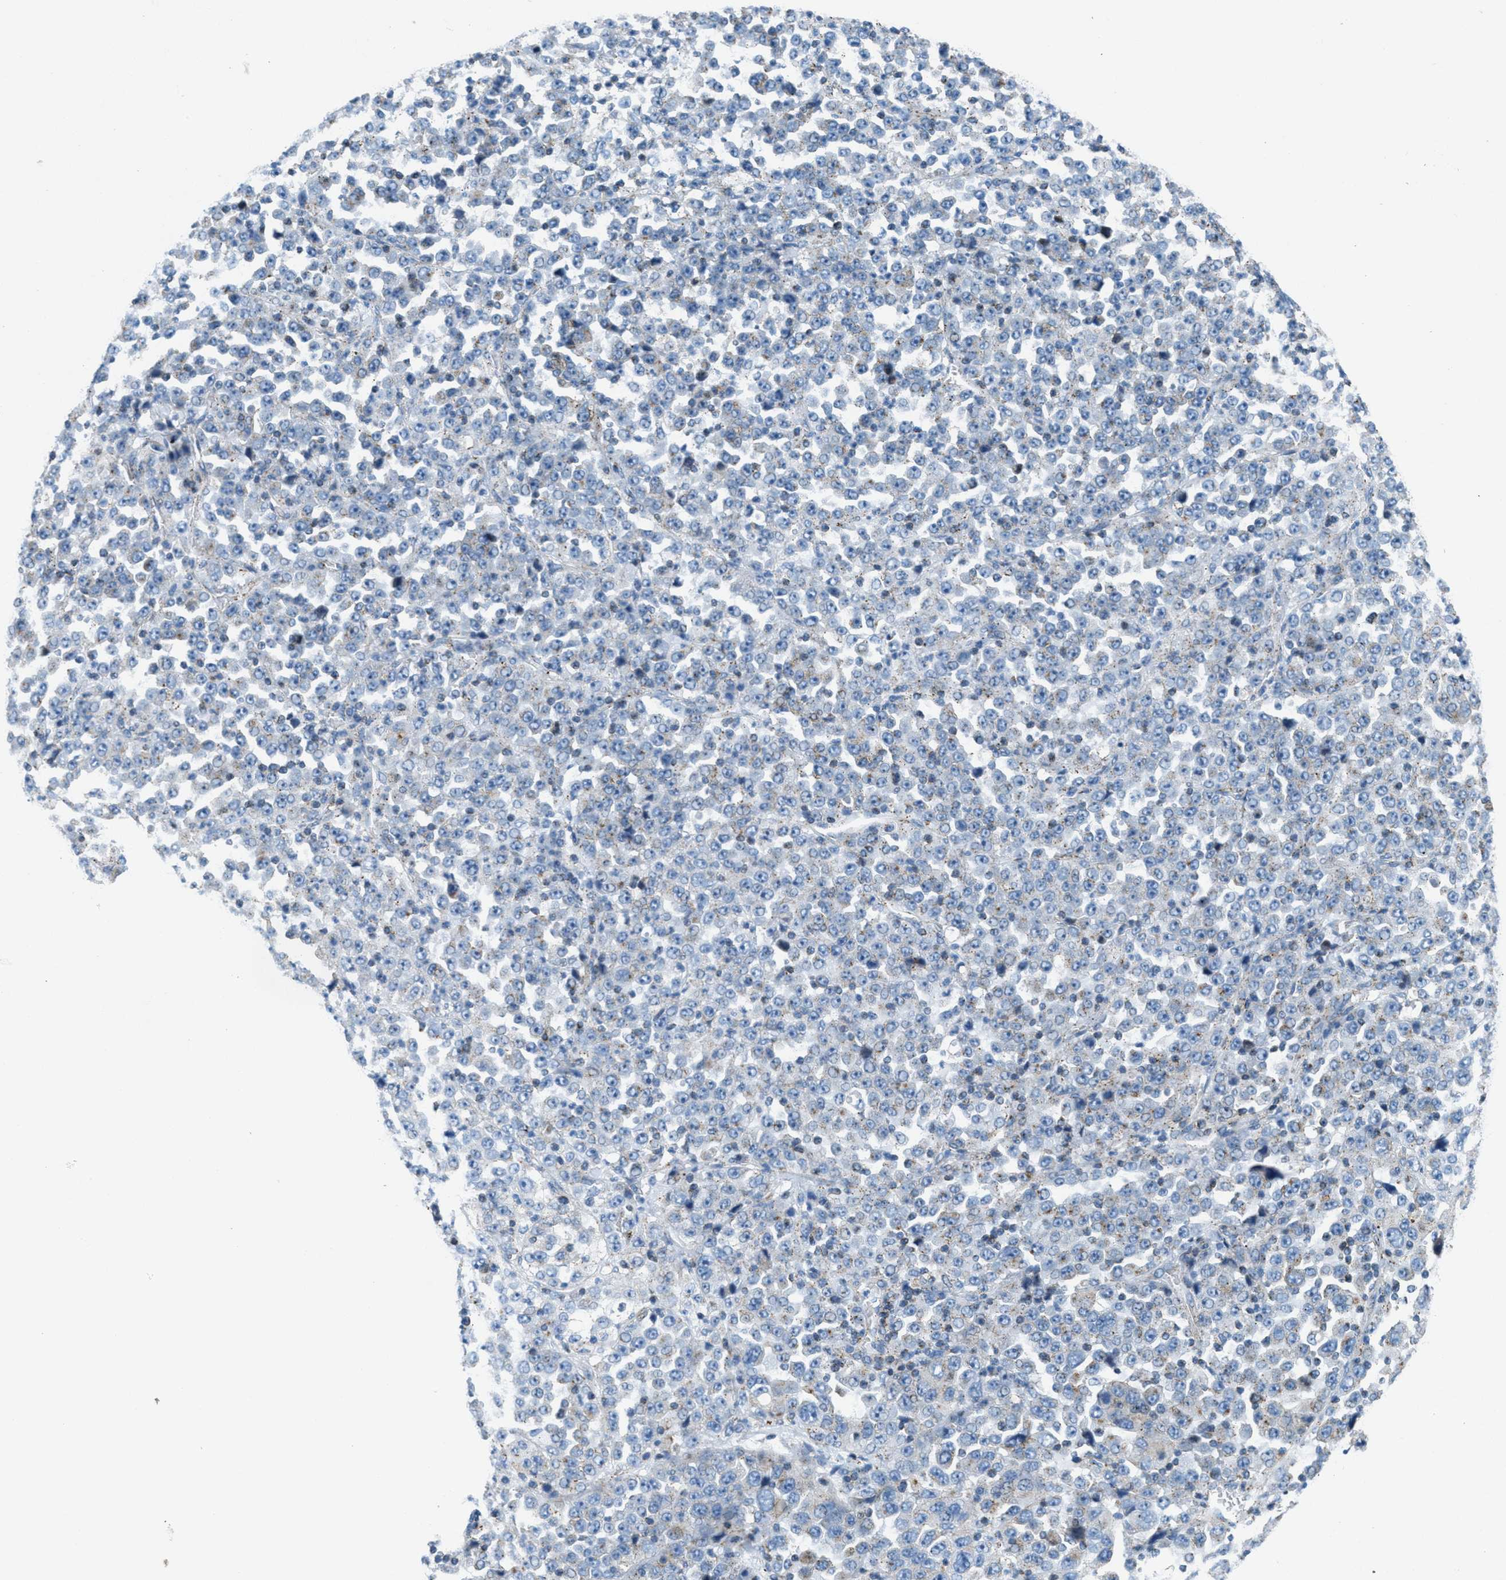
{"staining": {"intensity": "negative", "quantity": "none", "location": "none"}, "tissue": "stomach cancer", "cell_type": "Tumor cells", "image_type": "cancer", "snomed": [{"axis": "morphology", "description": "Normal tissue, NOS"}, {"axis": "morphology", "description": "Adenocarcinoma, NOS"}, {"axis": "topography", "description": "Stomach, upper"}, {"axis": "topography", "description": "Stomach"}], "caption": "This is an immunohistochemistry micrograph of human stomach adenocarcinoma. There is no staining in tumor cells.", "gene": "MFSD13A", "patient": {"sex": "male", "age": 59}}